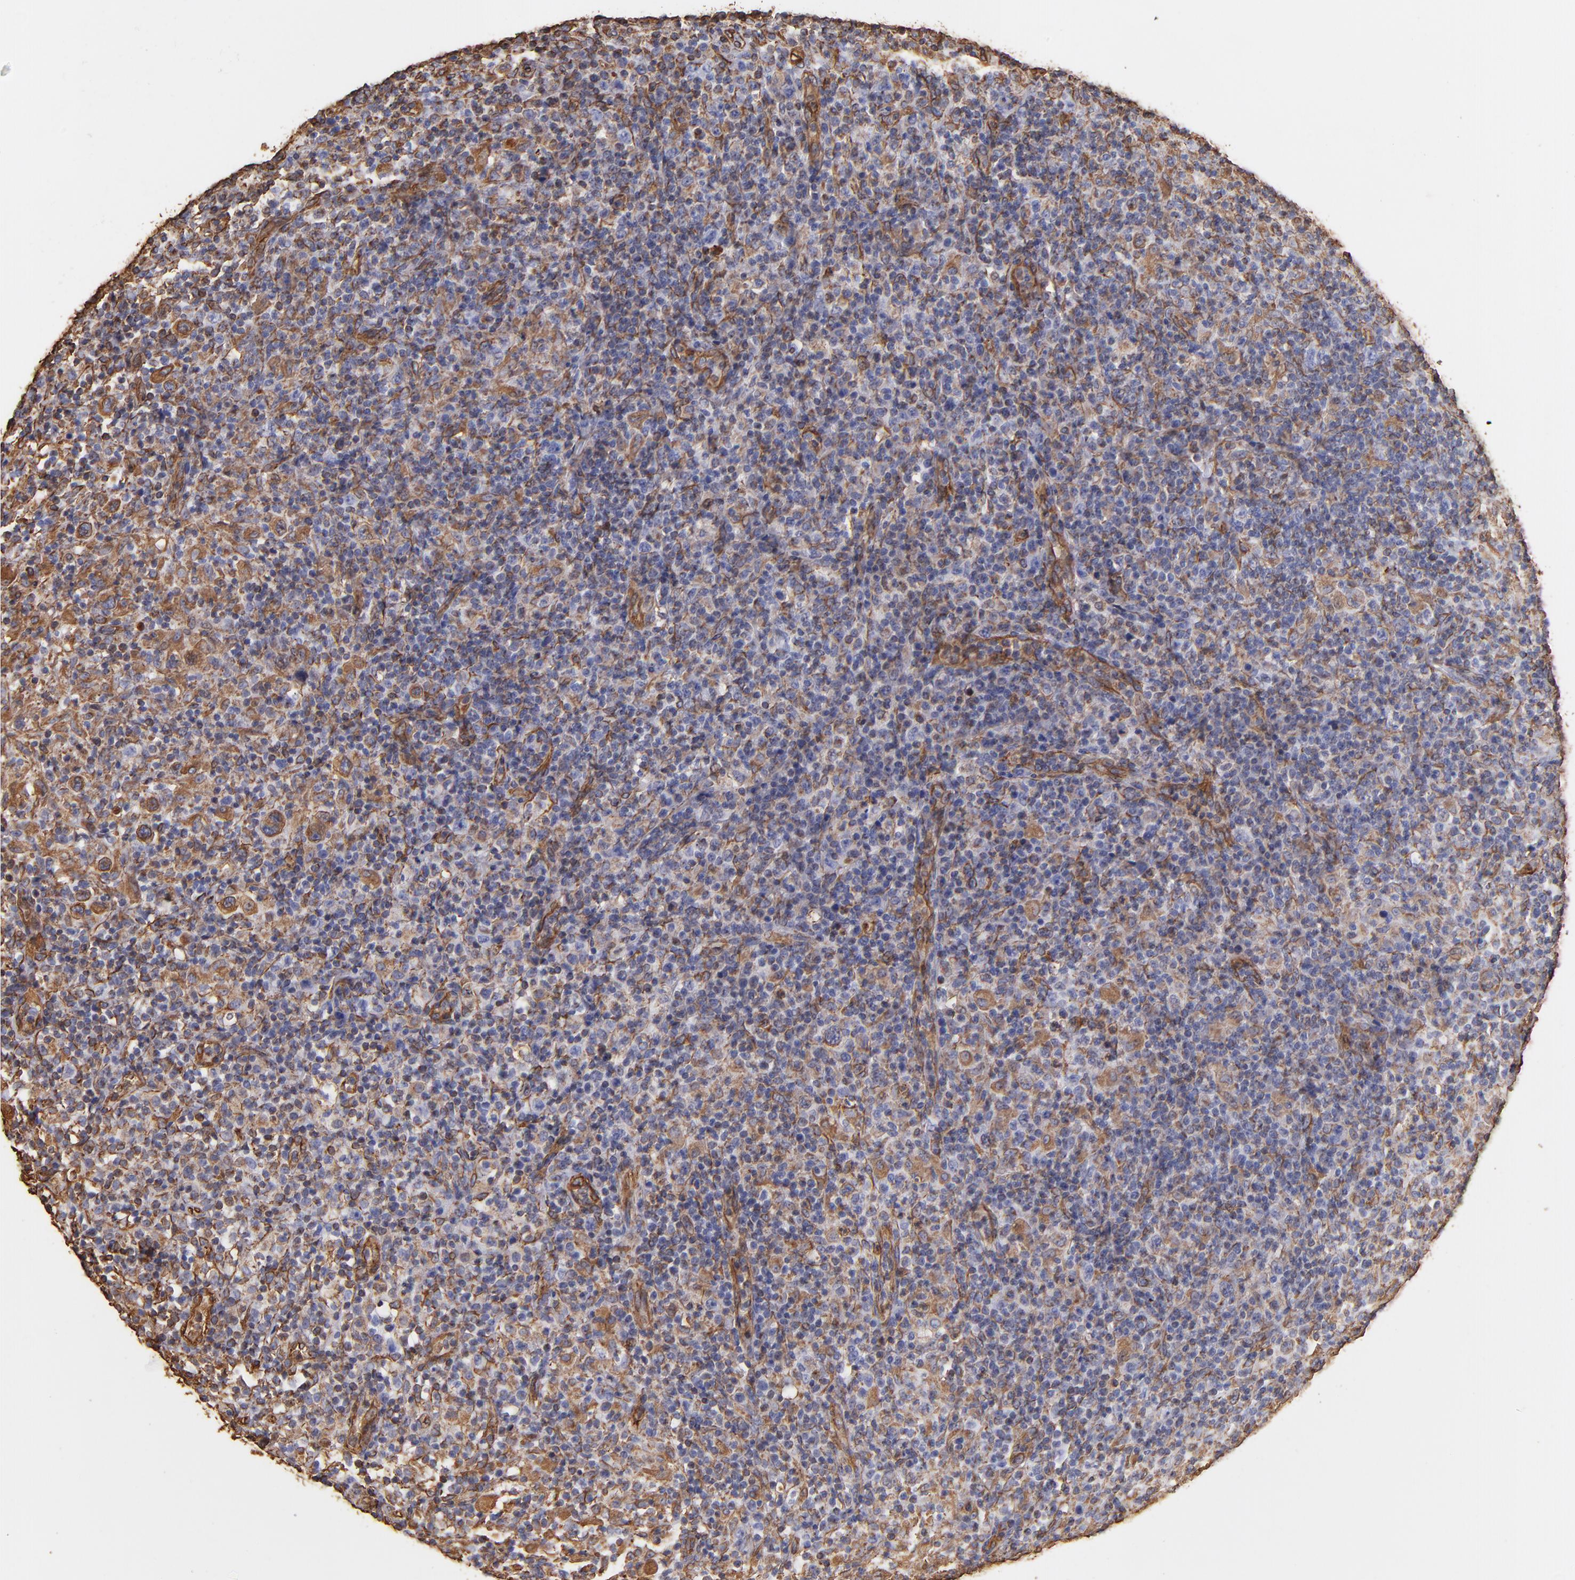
{"staining": {"intensity": "moderate", "quantity": ">75%", "location": "cytoplasmic/membranous"}, "tissue": "lymphoma", "cell_type": "Tumor cells", "image_type": "cancer", "snomed": [{"axis": "morphology", "description": "Hodgkin's disease, NOS"}, {"axis": "topography", "description": "Lymph node"}], "caption": "Hodgkin's disease tissue demonstrates moderate cytoplasmic/membranous expression in about >75% of tumor cells, visualized by immunohistochemistry.", "gene": "VIM", "patient": {"sex": "male", "age": 65}}